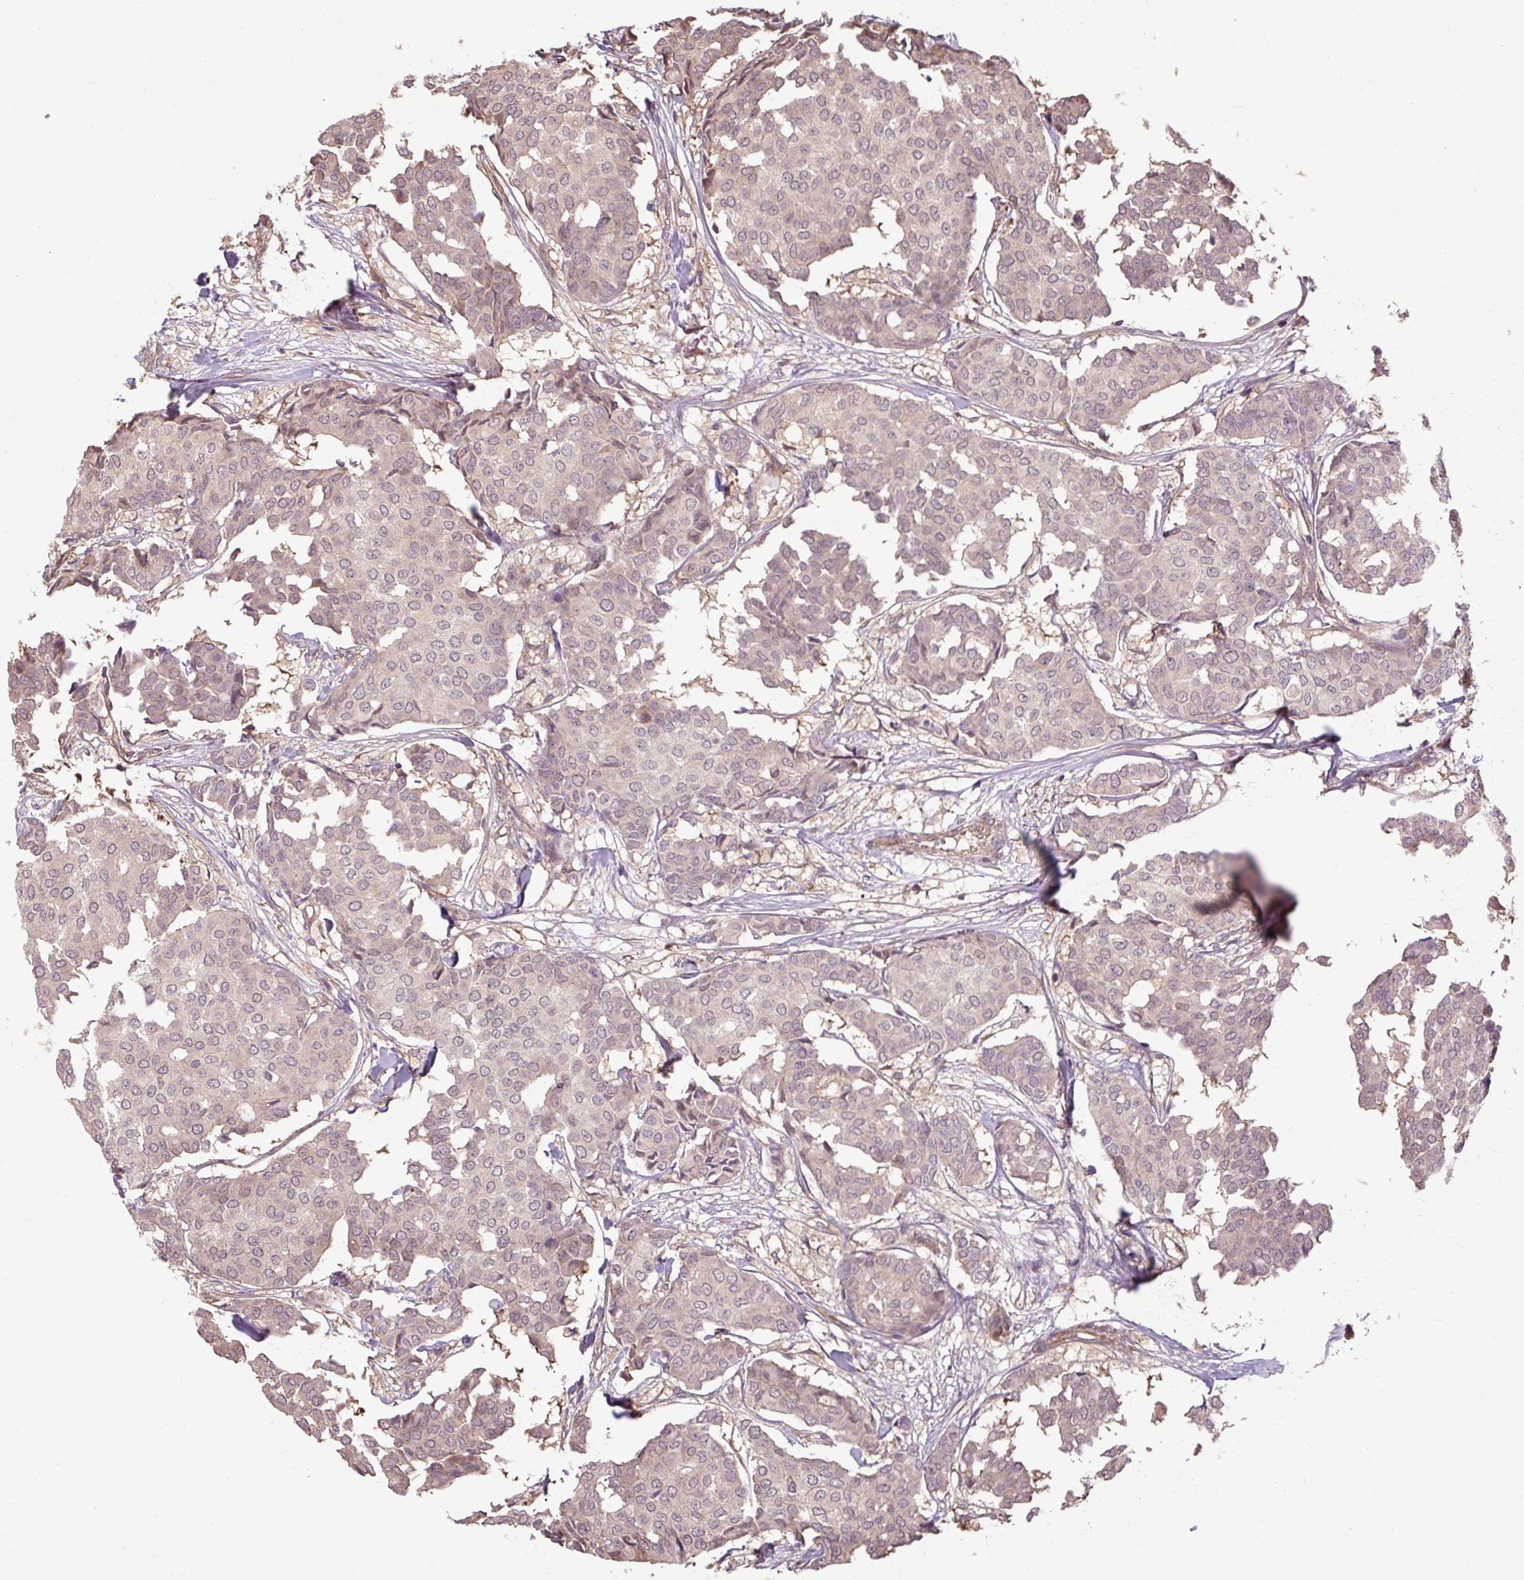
{"staining": {"intensity": "weak", "quantity": "<25%", "location": "cytoplasmic/membranous"}, "tissue": "breast cancer", "cell_type": "Tumor cells", "image_type": "cancer", "snomed": [{"axis": "morphology", "description": "Duct carcinoma"}, {"axis": "topography", "description": "Breast"}], "caption": "Breast intraductal carcinoma was stained to show a protein in brown. There is no significant staining in tumor cells.", "gene": "FLRT1", "patient": {"sex": "female", "age": 75}}